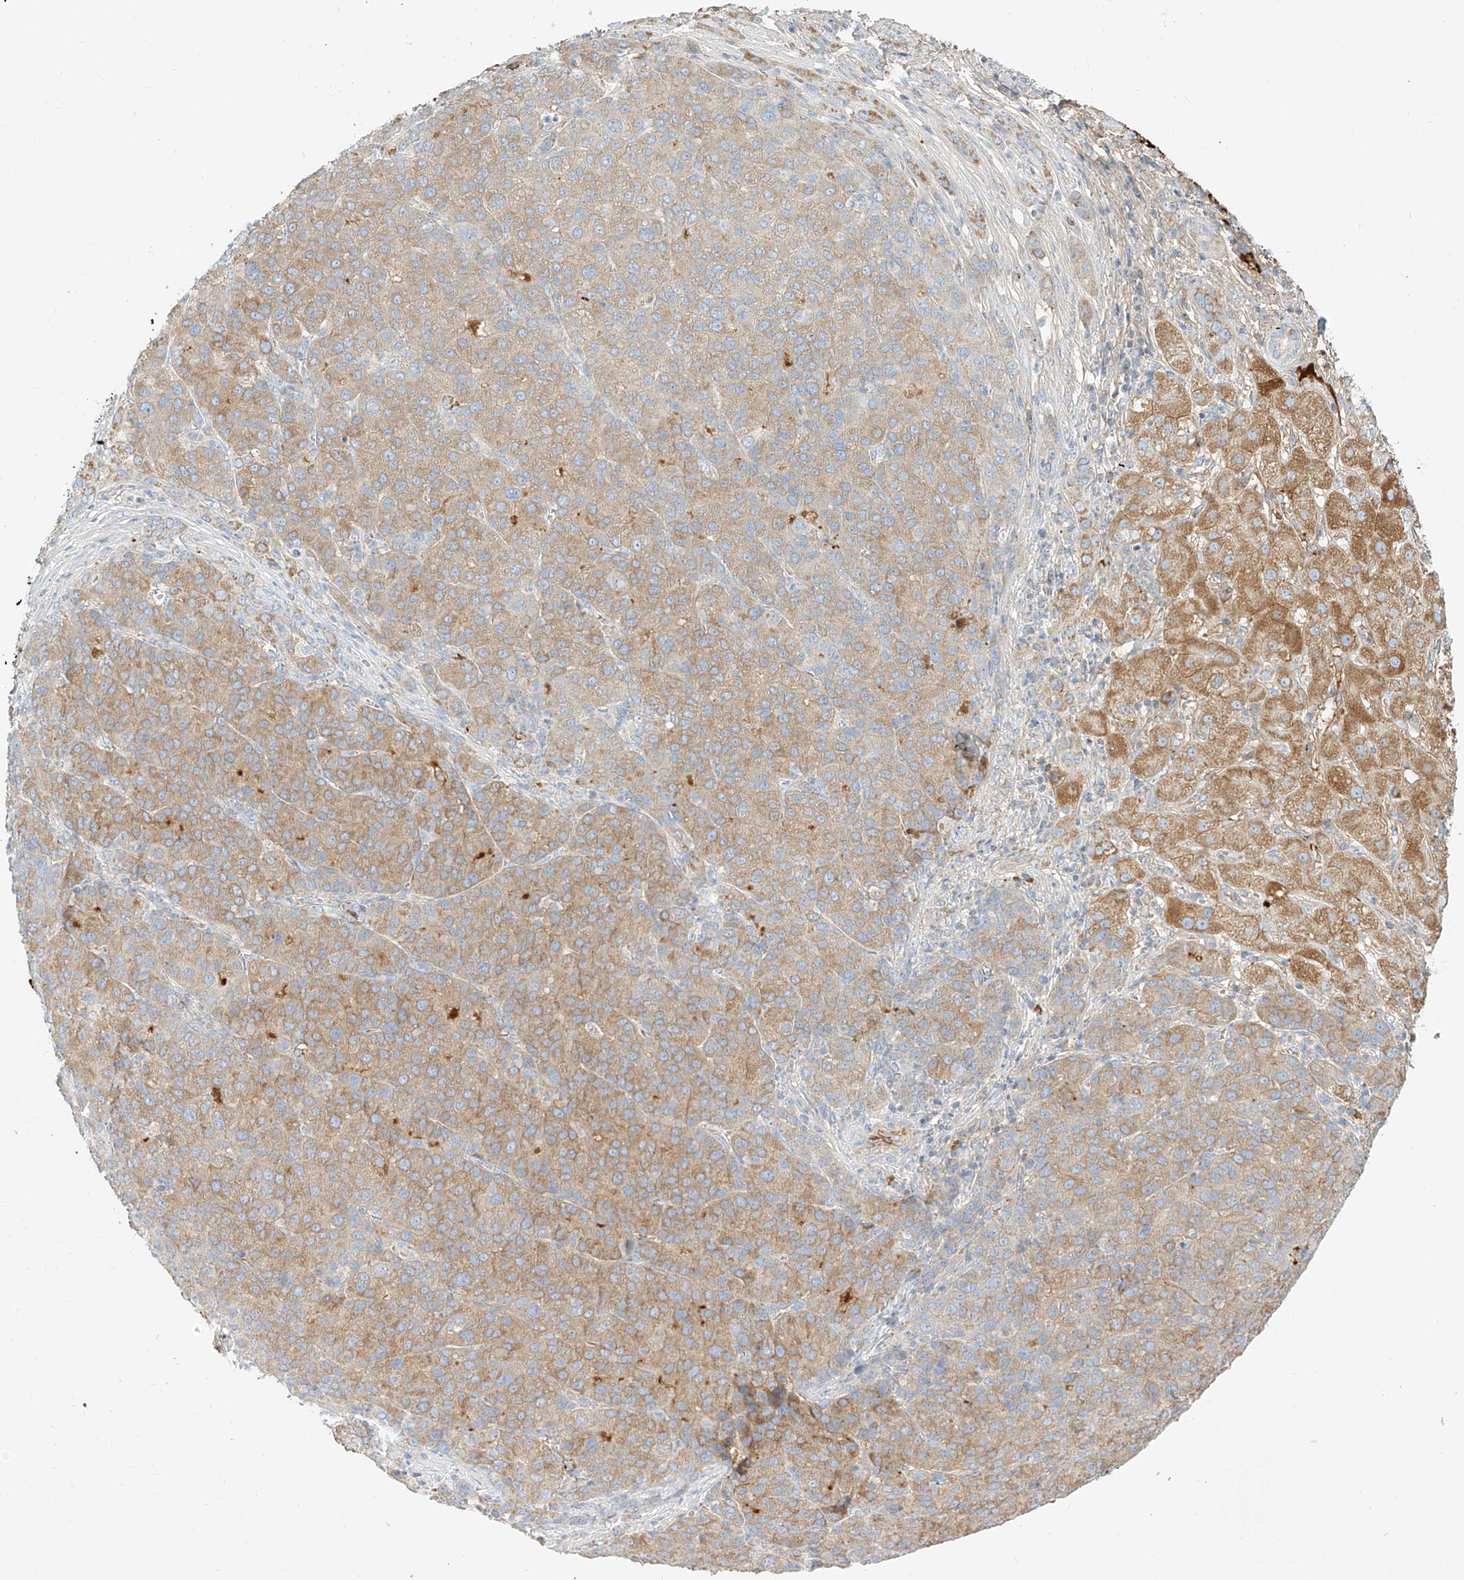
{"staining": {"intensity": "moderate", "quantity": "25%-75%", "location": "cytoplasmic/membranous"}, "tissue": "liver cancer", "cell_type": "Tumor cells", "image_type": "cancer", "snomed": [{"axis": "morphology", "description": "Carcinoma, Hepatocellular, NOS"}, {"axis": "topography", "description": "Liver"}], "caption": "Tumor cells demonstrate medium levels of moderate cytoplasmic/membranous expression in about 25%-75% of cells in human liver hepatocellular carcinoma.", "gene": "OCSTAMP", "patient": {"sex": "male", "age": 65}}